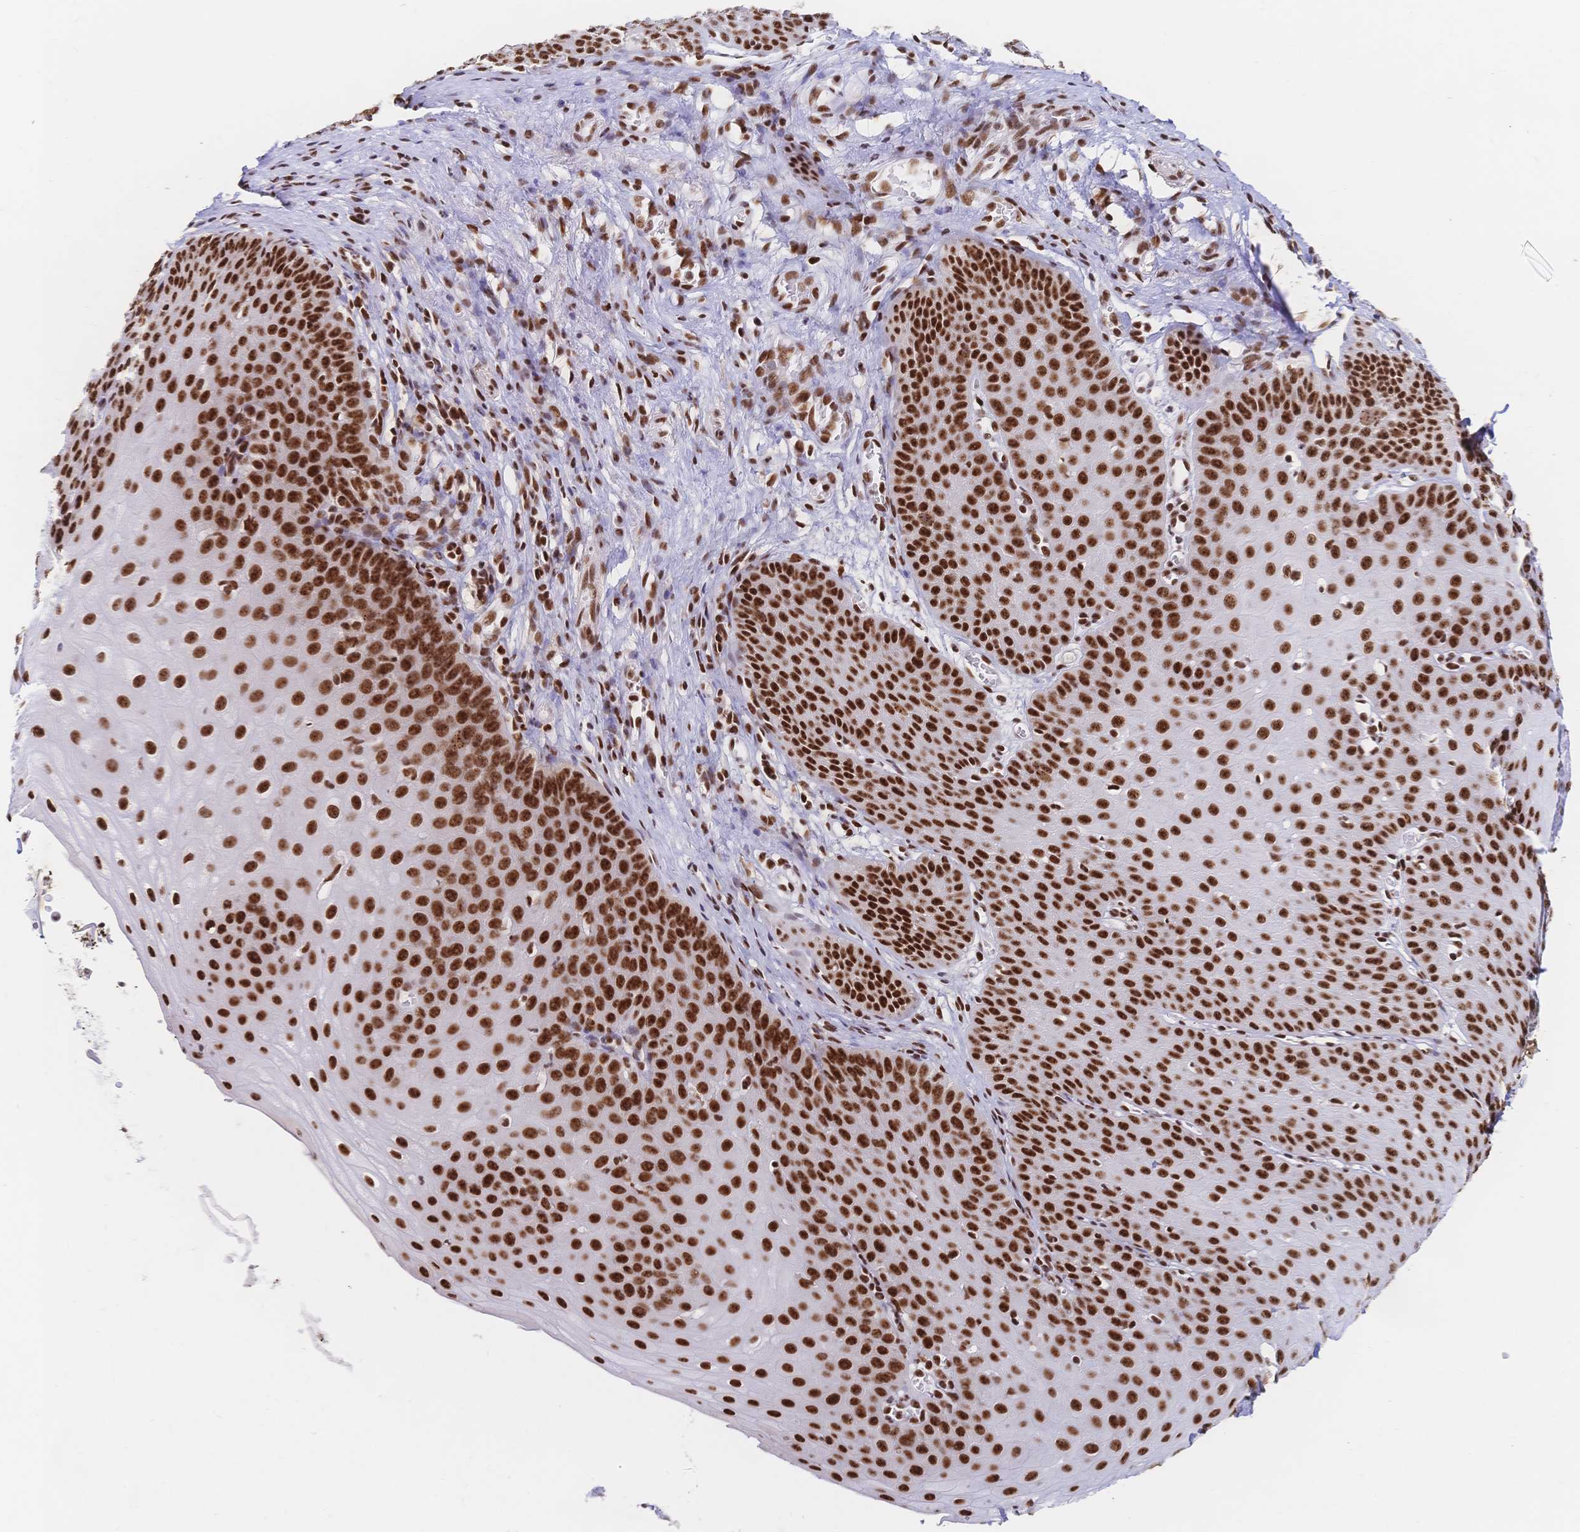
{"staining": {"intensity": "strong", "quantity": ">75%", "location": "nuclear"}, "tissue": "esophagus", "cell_type": "Squamous epithelial cells", "image_type": "normal", "snomed": [{"axis": "morphology", "description": "Normal tissue, NOS"}, {"axis": "topography", "description": "Esophagus"}], "caption": "The micrograph reveals staining of unremarkable esophagus, revealing strong nuclear protein expression (brown color) within squamous epithelial cells.", "gene": "SRSF1", "patient": {"sex": "male", "age": 71}}